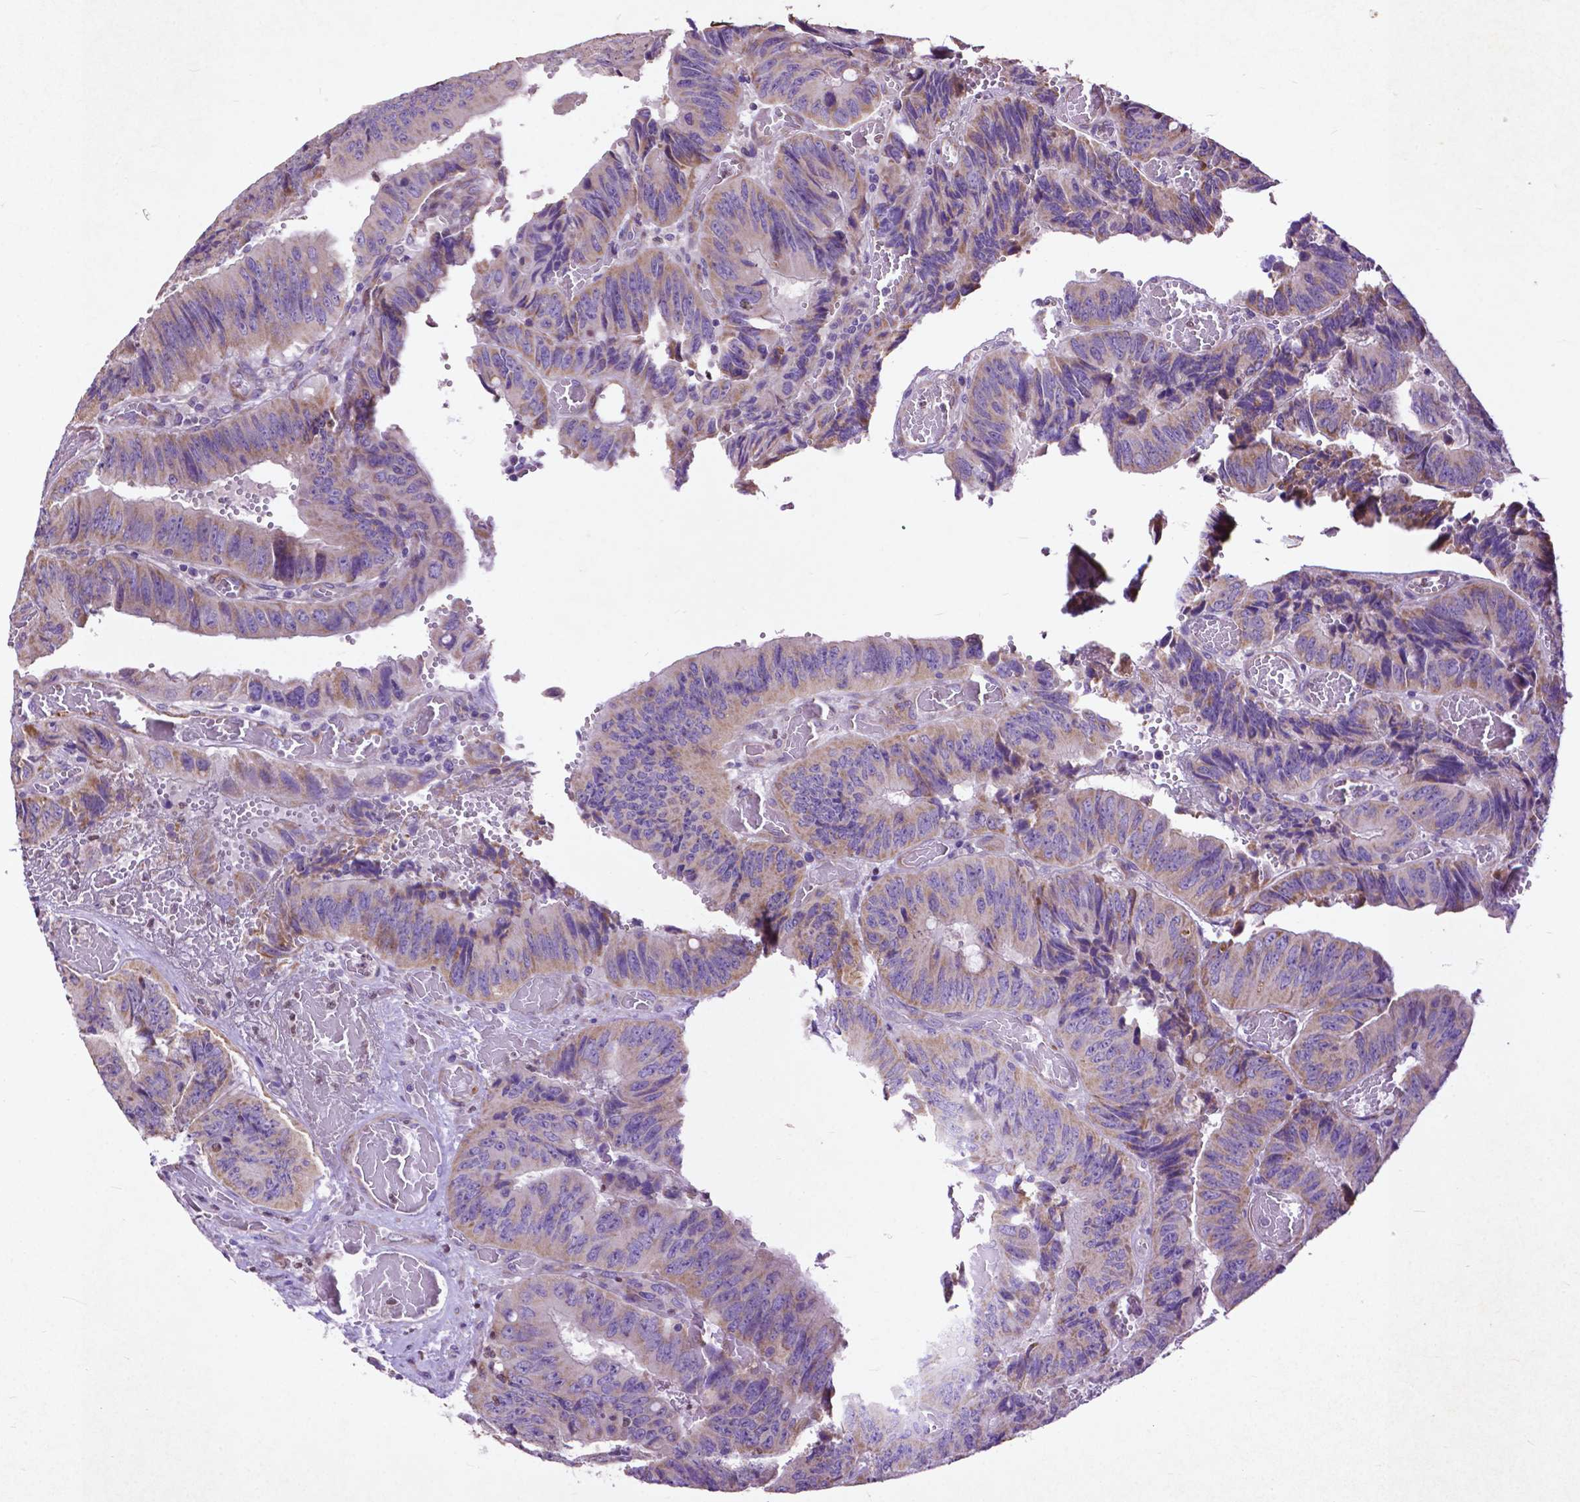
{"staining": {"intensity": "weak", "quantity": "25%-75%", "location": "cytoplasmic/membranous"}, "tissue": "colorectal cancer", "cell_type": "Tumor cells", "image_type": "cancer", "snomed": [{"axis": "morphology", "description": "Adenocarcinoma, NOS"}, {"axis": "topography", "description": "Colon"}], "caption": "Colorectal adenocarcinoma stained with a brown dye shows weak cytoplasmic/membranous positive staining in approximately 25%-75% of tumor cells.", "gene": "THEGL", "patient": {"sex": "female", "age": 84}}